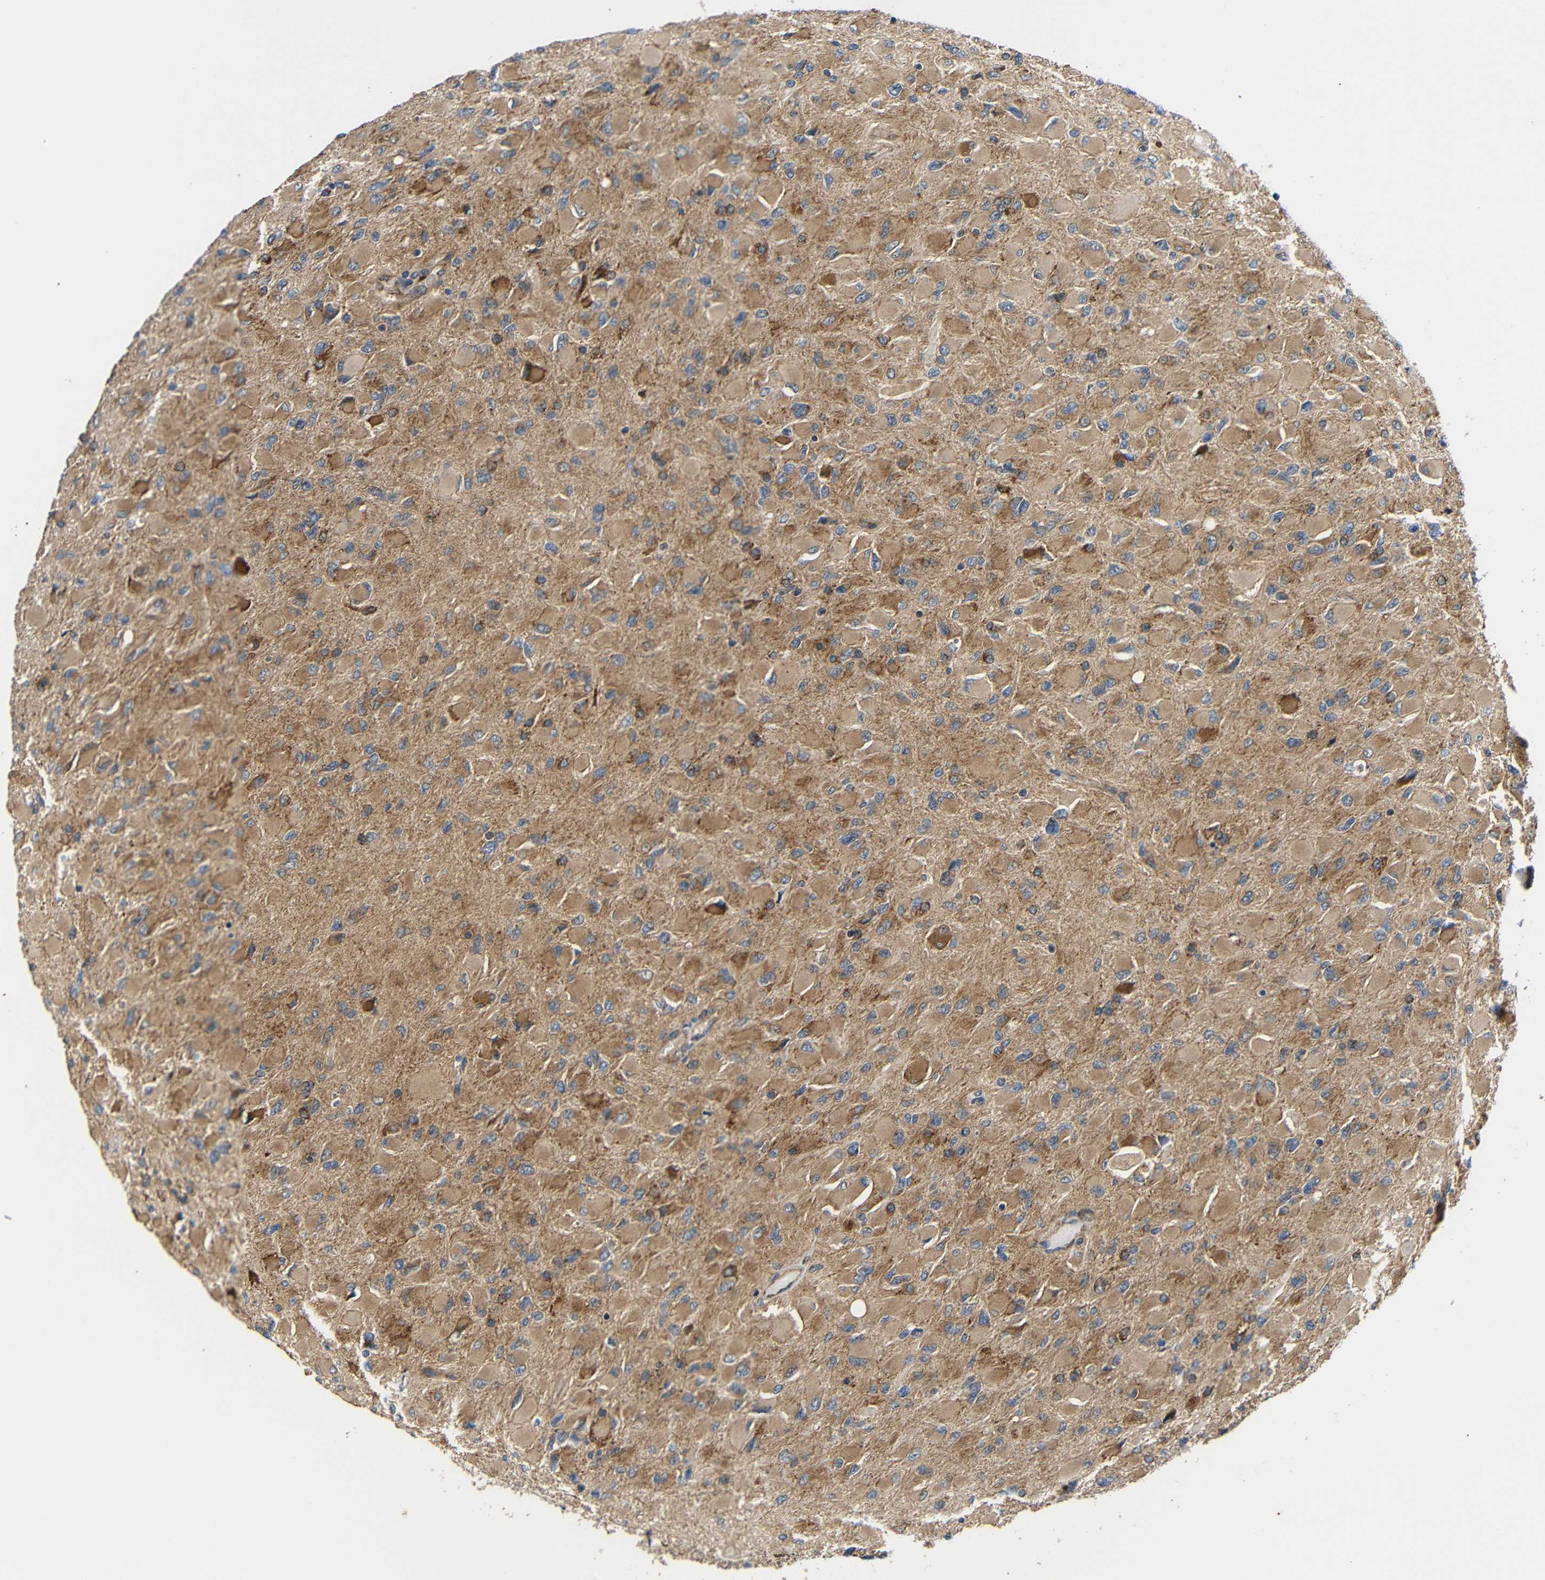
{"staining": {"intensity": "moderate", "quantity": ">75%", "location": "cytoplasmic/membranous"}, "tissue": "glioma", "cell_type": "Tumor cells", "image_type": "cancer", "snomed": [{"axis": "morphology", "description": "Glioma, malignant, High grade"}, {"axis": "topography", "description": "Cerebral cortex"}], "caption": "Immunohistochemical staining of glioma demonstrates medium levels of moderate cytoplasmic/membranous expression in about >75% of tumor cells.", "gene": "KANK4", "patient": {"sex": "female", "age": 36}}